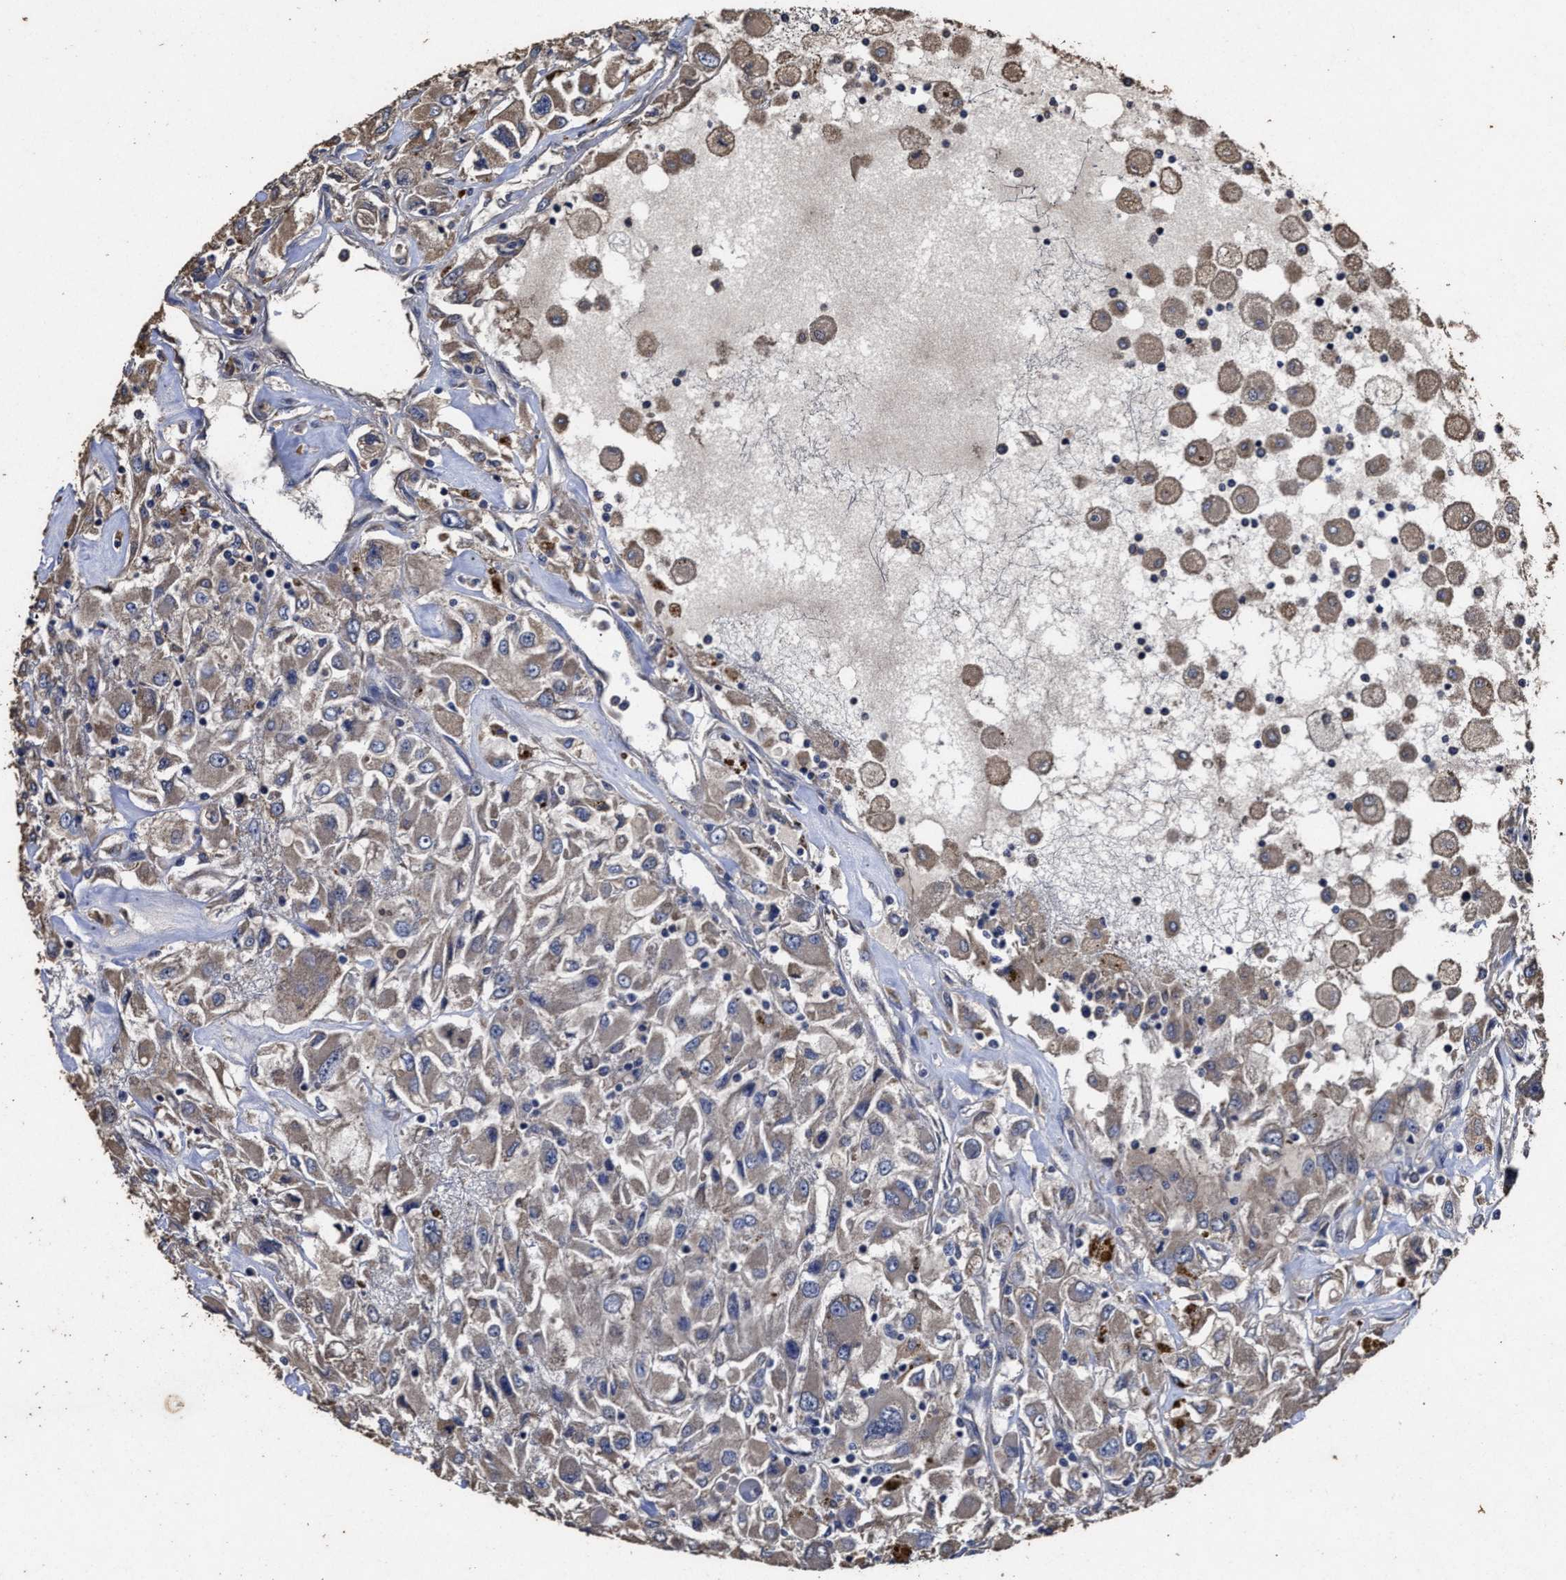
{"staining": {"intensity": "weak", "quantity": ">75%", "location": "cytoplasmic/membranous"}, "tissue": "renal cancer", "cell_type": "Tumor cells", "image_type": "cancer", "snomed": [{"axis": "morphology", "description": "Adenocarcinoma, NOS"}, {"axis": "topography", "description": "Kidney"}], "caption": "Immunohistochemistry photomicrograph of renal cancer stained for a protein (brown), which exhibits low levels of weak cytoplasmic/membranous positivity in approximately >75% of tumor cells.", "gene": "PPM1K", "patient": {"sex": "female", "age": 52}}